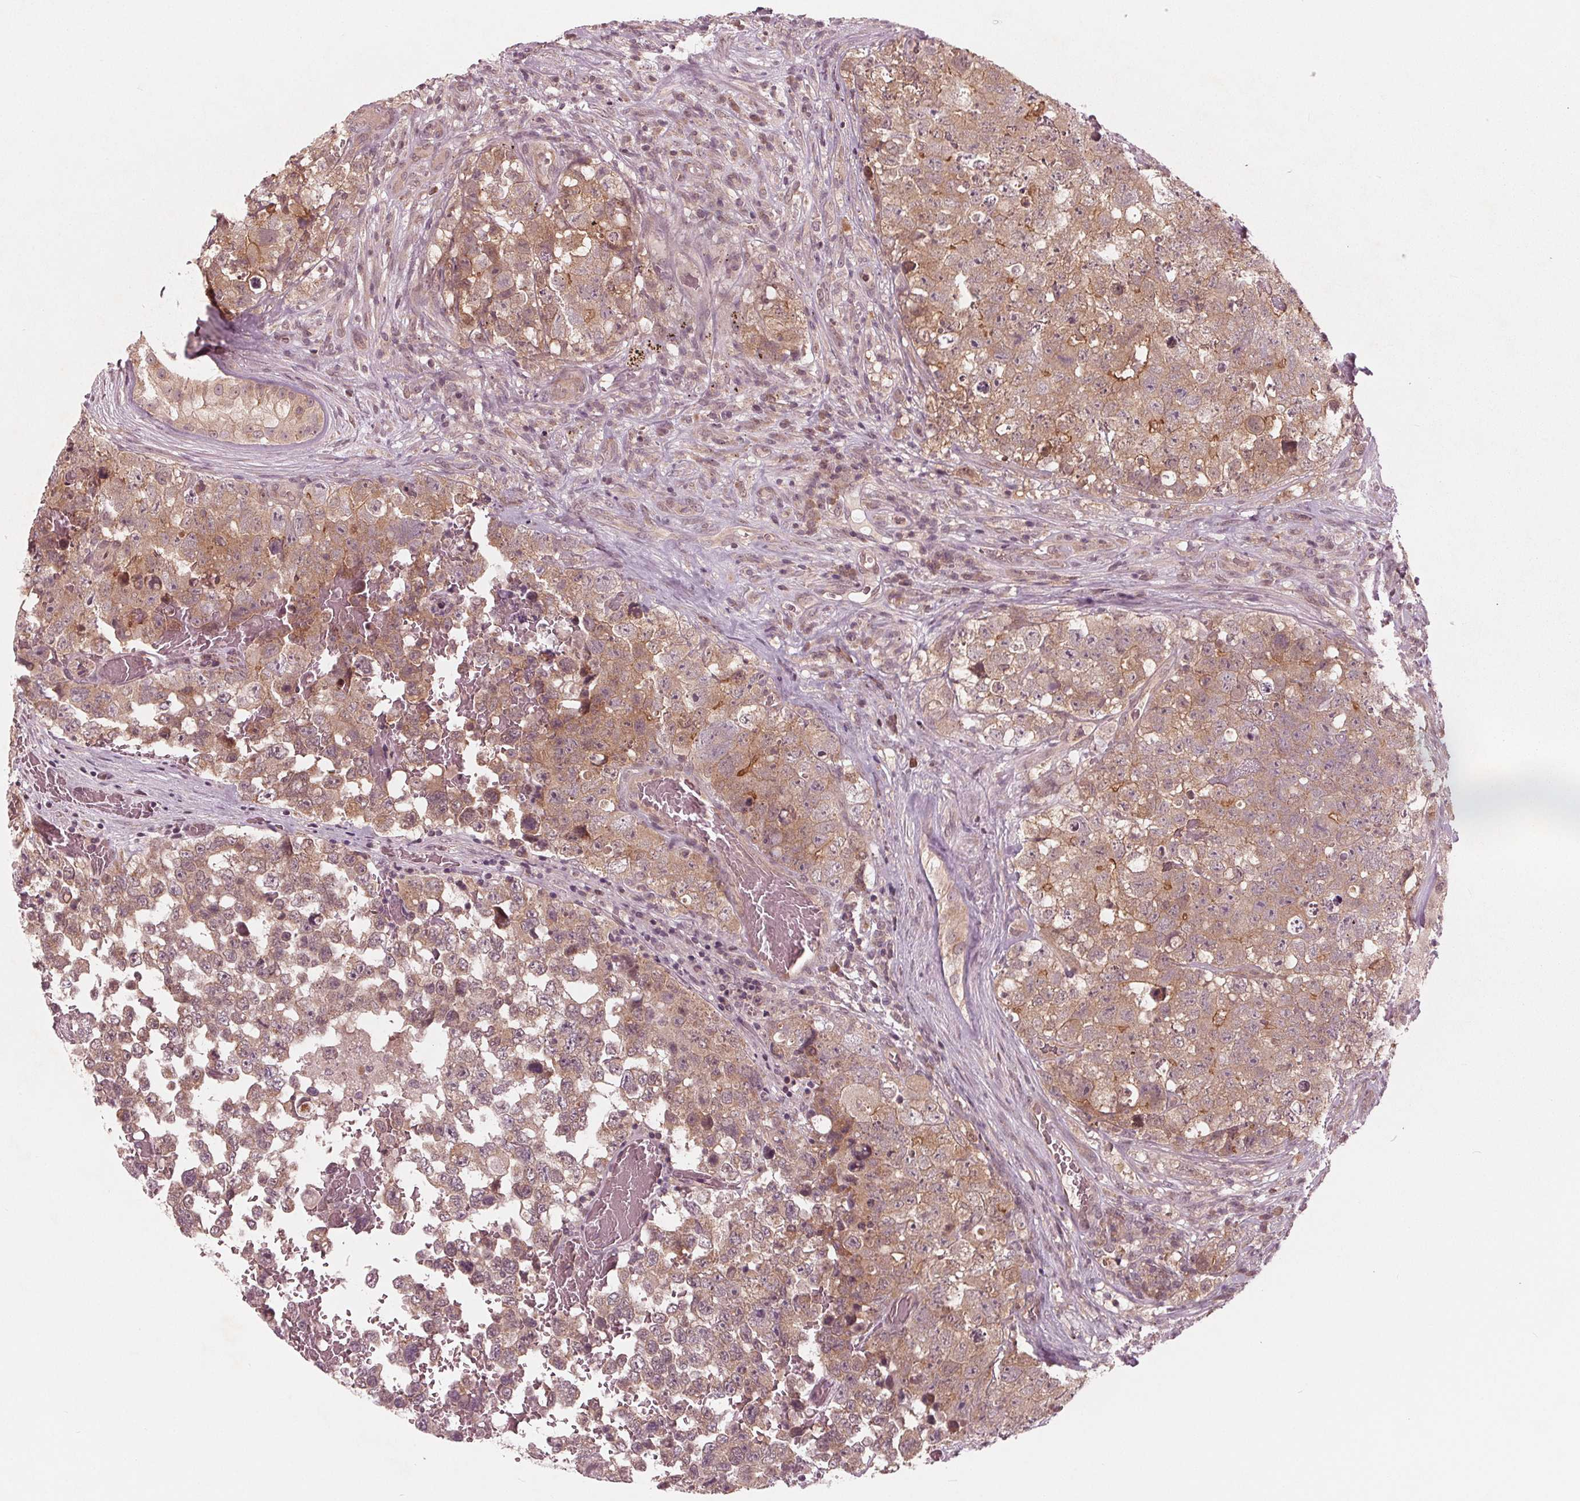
{"staining": {"intensity": "weak", "quantity": ">75%", "location": "cytoplasmic/membranous"}, "tissue": "testis cancer", "cell_type": "Tumor cells", "image_type": "cancer", "snomed": [{"axis": "morphology", "description": "Carcinoma, Embryonal, NOS"}, {"axis": "topography", "description": "Testis"}], "caption": "Protein positivity by immunohistochemistry (IHC) demonstrates weak cytoplasmic/membranous expression in about >75% of tumor cells in testis embryonal carcinoma.", "gene": "UBALD1", "patient": {"sex": "male", "age": 18}}